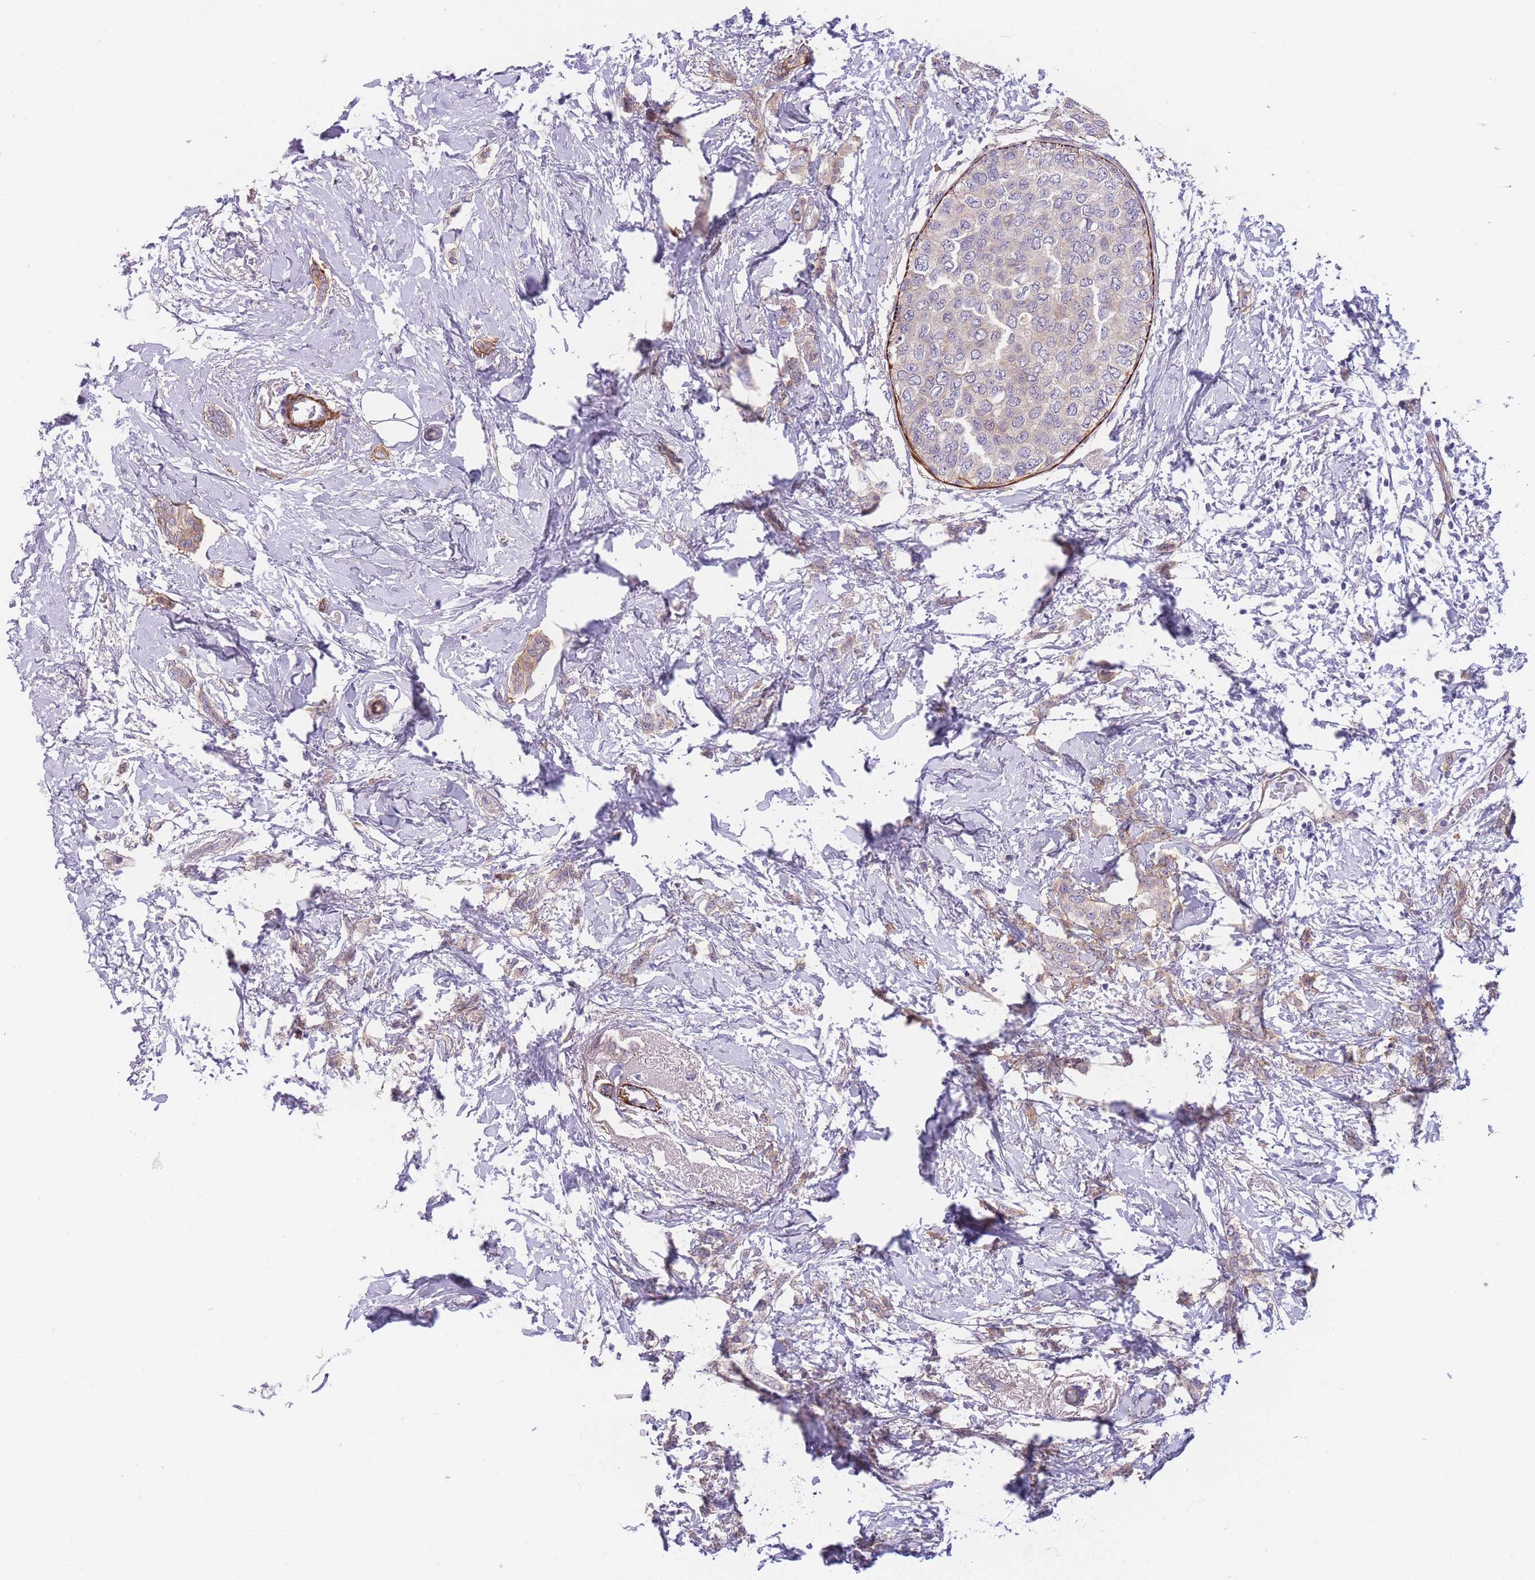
{"staining": {"intensity": "weak", "quantity": "<25%", "location": "cytoplasmic/membranous"}, "tissue": "breast cancer", "cell_type": "Tumor cells", "image_type": "cancer", "snomed": [{"axis": "morphology", "description": "Duct carcinoma"}, {"axis": "topography", "description": "Breast"}], "caption": "Immunohistochemistry of human breast cancer (invasive ductal carcinoma) displays no staining in tumor cells.", "gene": "FAM124A", "patient": {"sex": "female", "age": 72}}